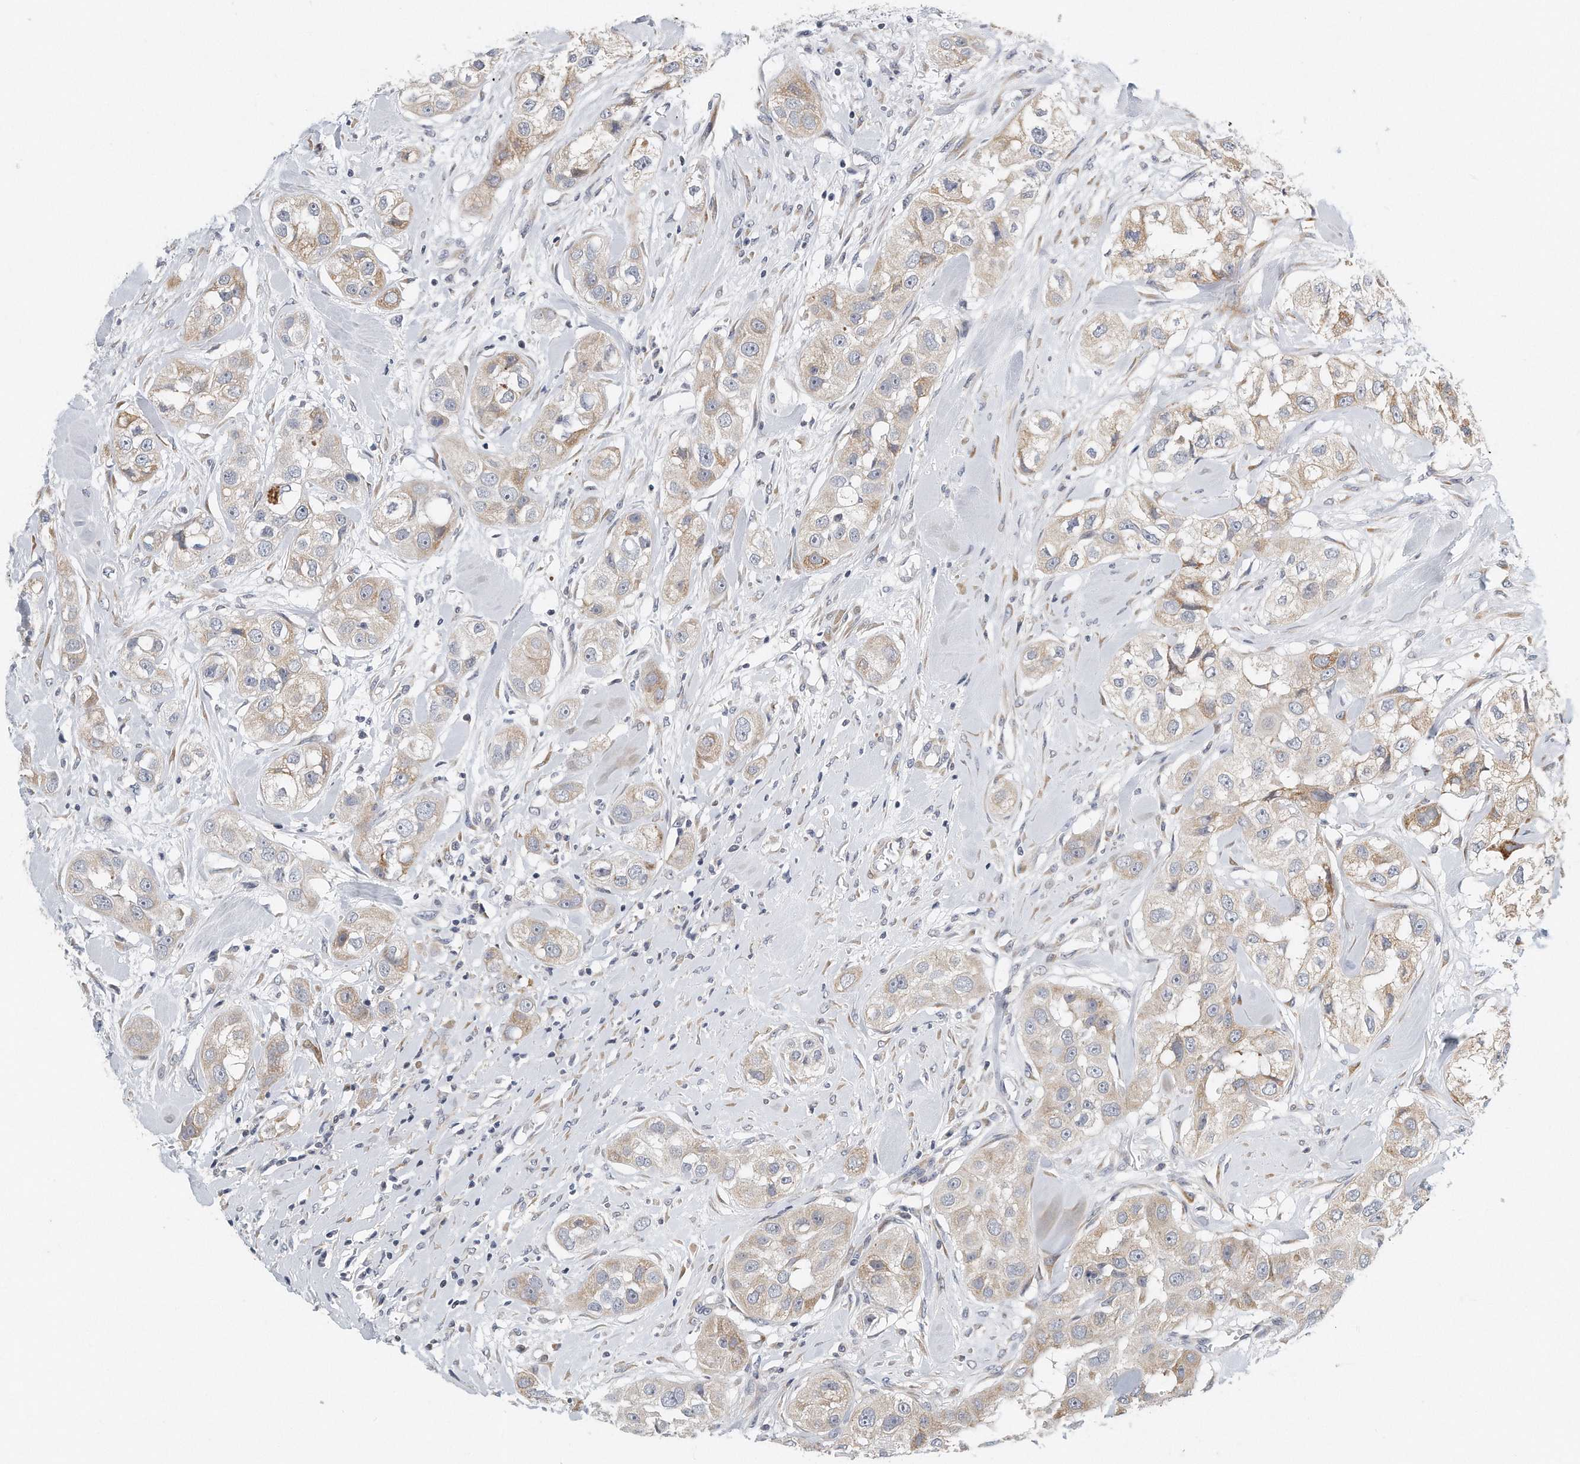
{"staining": {"intensity": "moderate", "quantity": "<25%", "location": "cytoplasmic/membranous"}, "tissue": "head and neck cancer", "cell_type": "Tumor cells", "image_type": "cancer", "snomed": [{"axis": "morphology", "description": "Normal tissue, NOS"}, {"axis": "morphology", "description": "Squamous cell carcinoma, NOS"}, {"axis": "topography", "description": "Skeletal muscle"}, {"axis": "topography", "description": "Head-Neck"}], "caption": "Head and neck cancer stained with a protein marker shows moderate staining in tumor cells.", "gene": "VLDLR", "patient": {"sex": "male", "age": 51}}